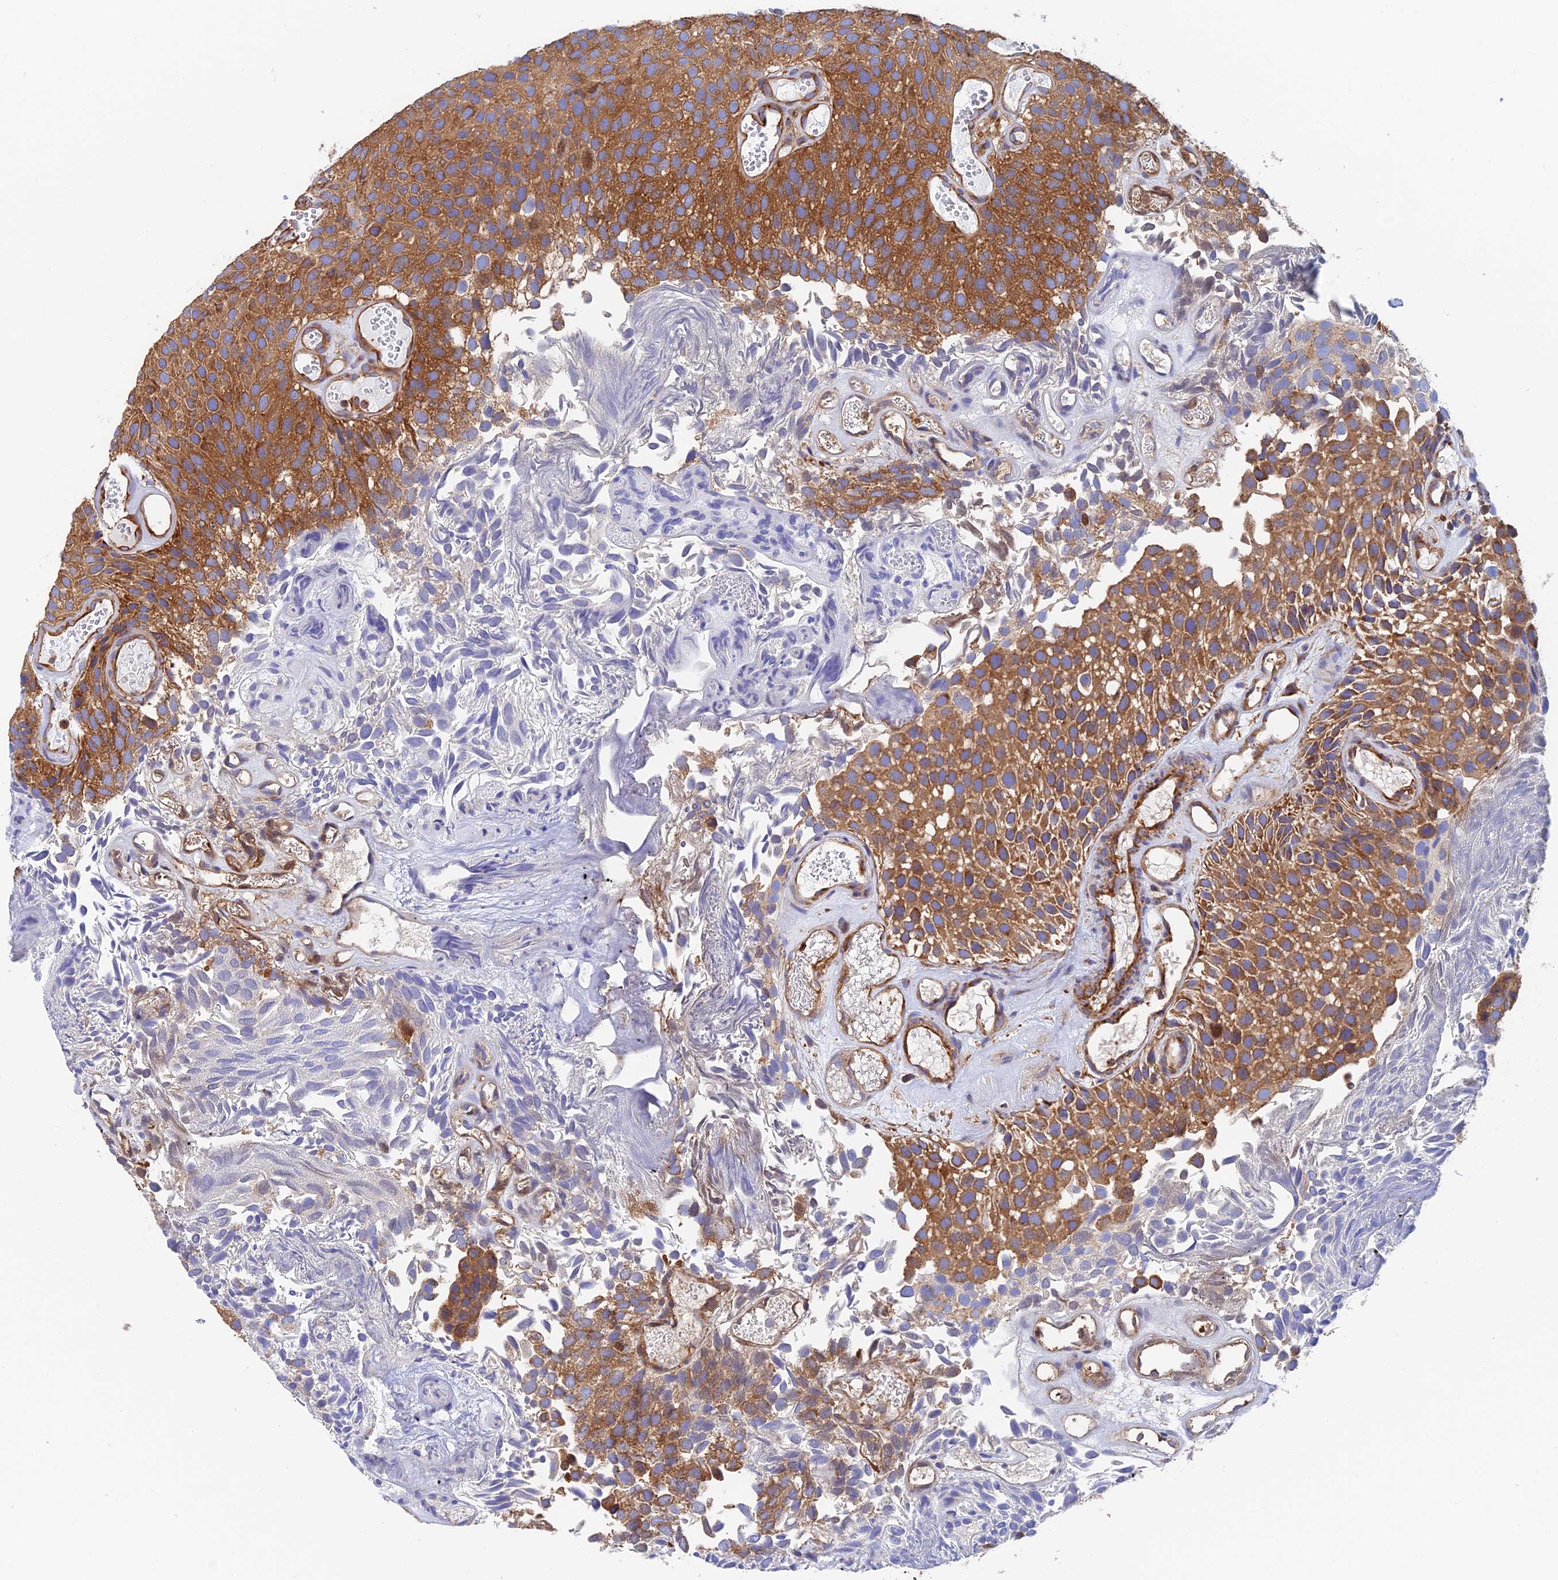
{"staining": {"intensity": "strong", "quantity": ">75%", "location": "cytoplasmic/membranous"}, "tissue": "urothelial cancer", "cell_type": "Tumor cells", "image_type": "cancer", "snomed": [{"axis": "morphology", "description": "Urothelial carcinoma, Low grade"}, {"axis": "topography", "description": "Urinary bladder"}], "caption": "A brown stain labels strong cytoplasmic/membranous positivity of a protein in urothelial carcinoma (low-grade) tumor cells.", "gene": "DCTN2", "patient": {"sex": "male", "age": 89}}